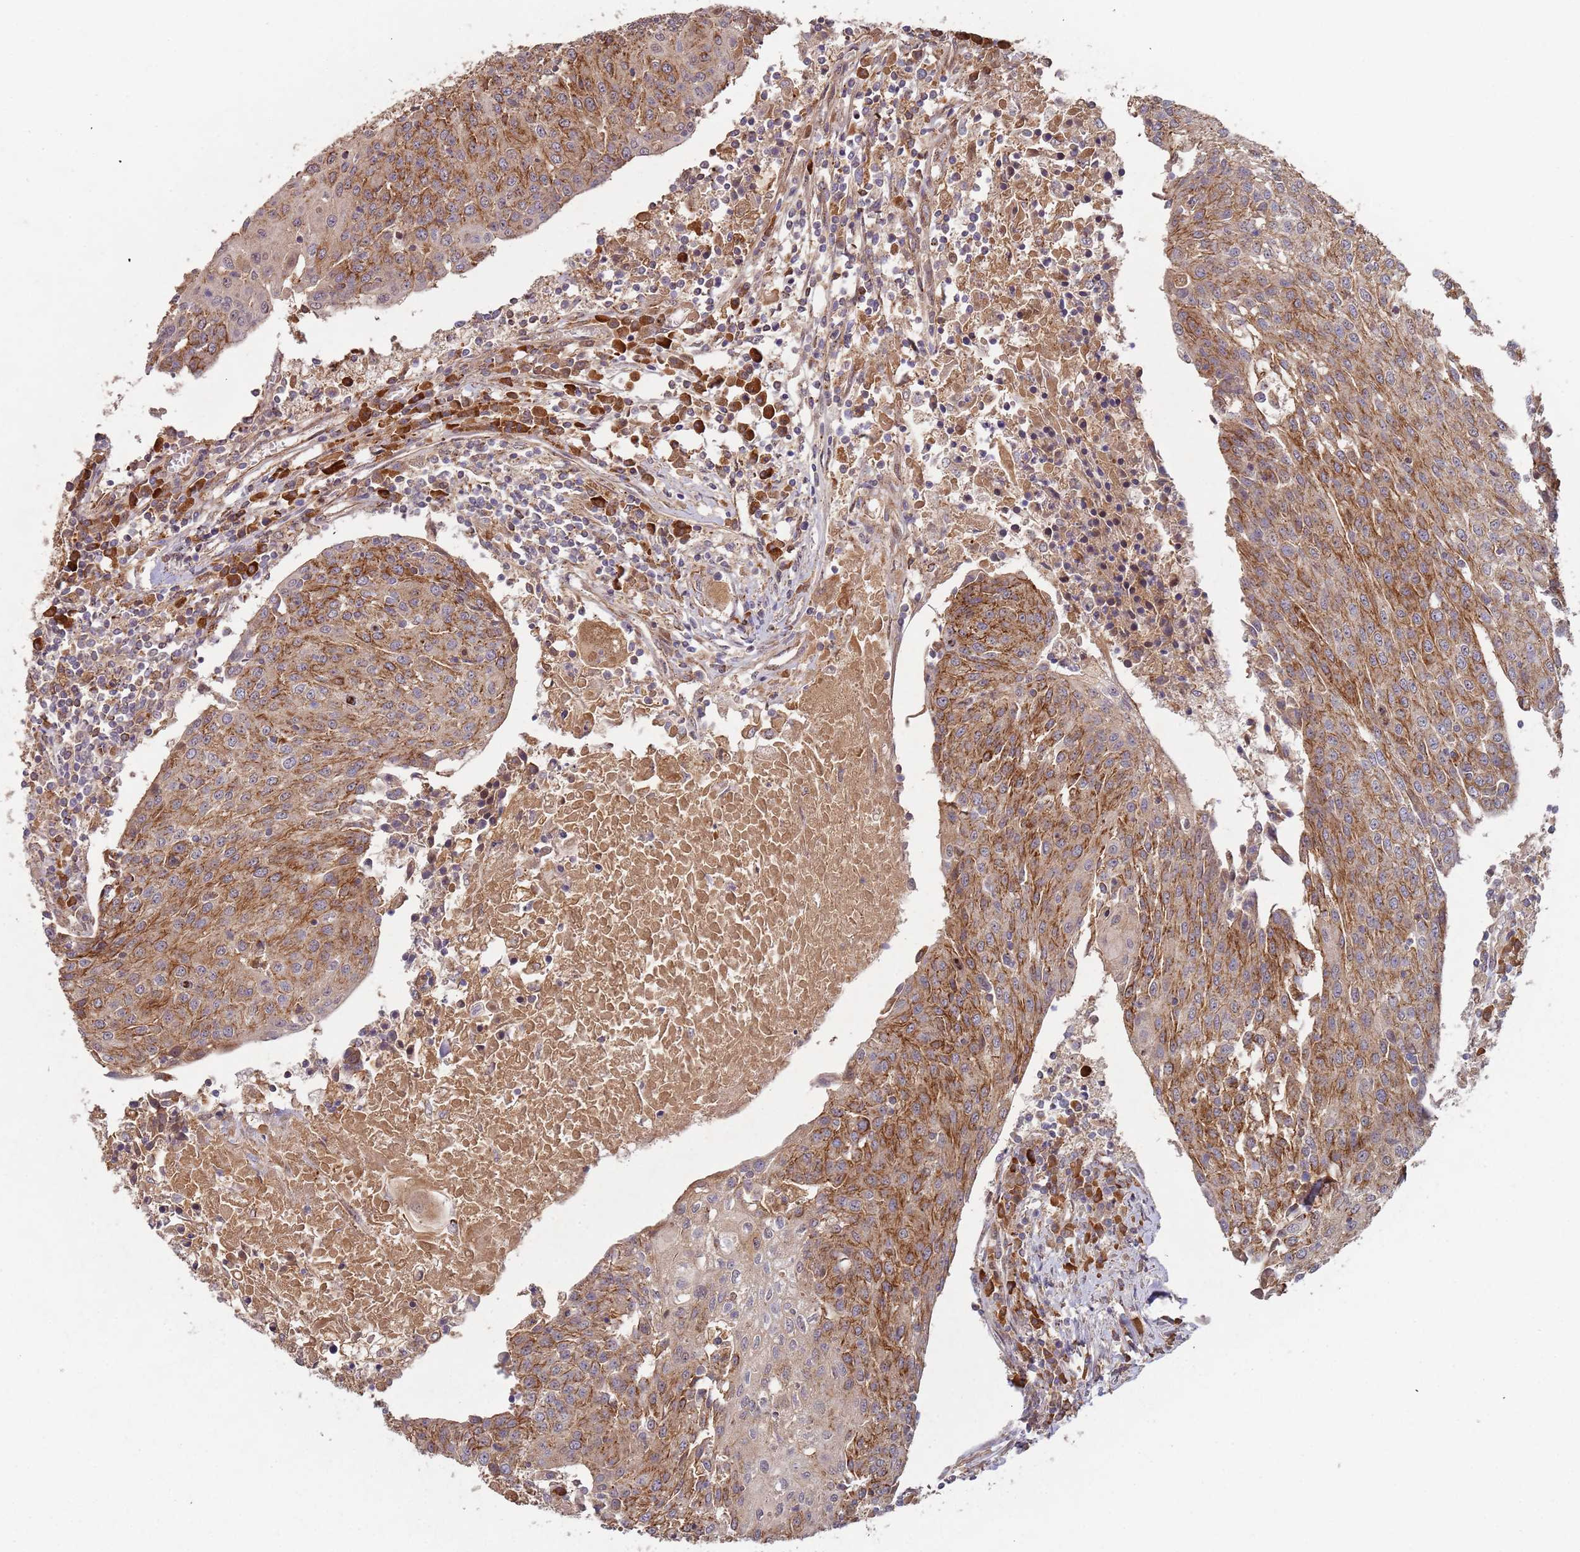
{"staining": {"intensity": "moderate", "quantity": ">75%", "location": "cytoplasmic/membranous"}, "tissue": "urothelial cancer", "cell_type": "Tumor cells", "image_type": "cancer", "snomed": [{"axis": "morphology", "description": "Urothelial carcinoma, High grade"}, {"axis": "topography", "description": "Urinary bladder"}], "caption": "The micrograph shows staining of urothelial cancer, revealing moderate cytoplasmic/membranous protein staining (brown color) within tumor cells.", "gene": "KANSL1L", "patient": {"sex": "female", "age": 85}}